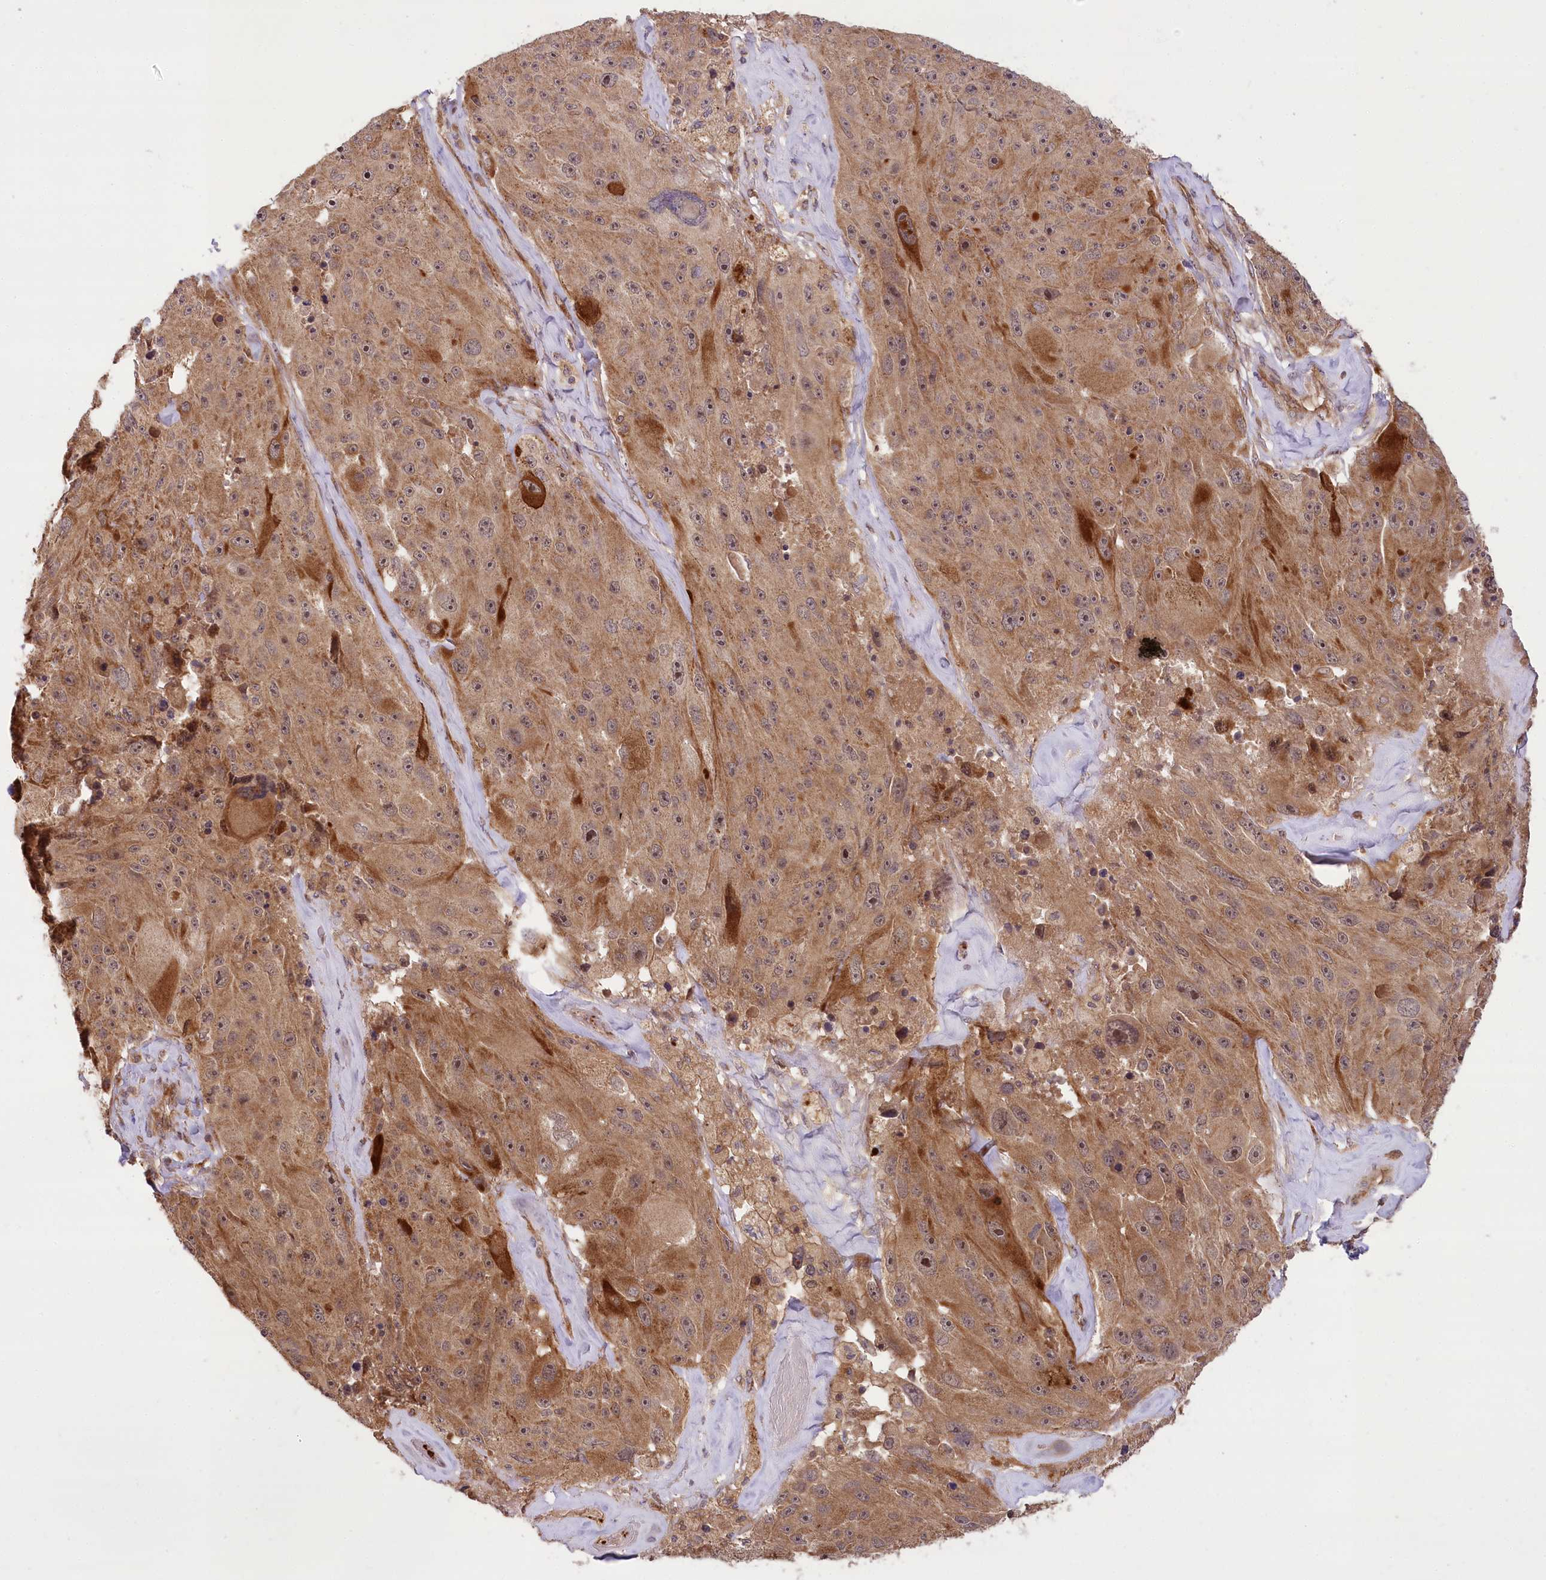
{"staining": {"intensity": "moderate", "quantity": ">75%", "location": "cytoplasmic/membranous,nuclear"}, "tissue": "melanoma", "cell_type": "Tumor cells", "image_type": "cancer", "snomed": [{"axis": "morphology", "description": "Malignant melanoma, Metastatic site"}, {"axis": "topography", "description": "Lymph node"}], "caption": "An image of human melanoma stained for a protein shows moderate cytoplasmic/membranous and nuclear brown staining in tumor cells.", "gene": "CARD19", "patient": {"sex": "male", "age": 62}}